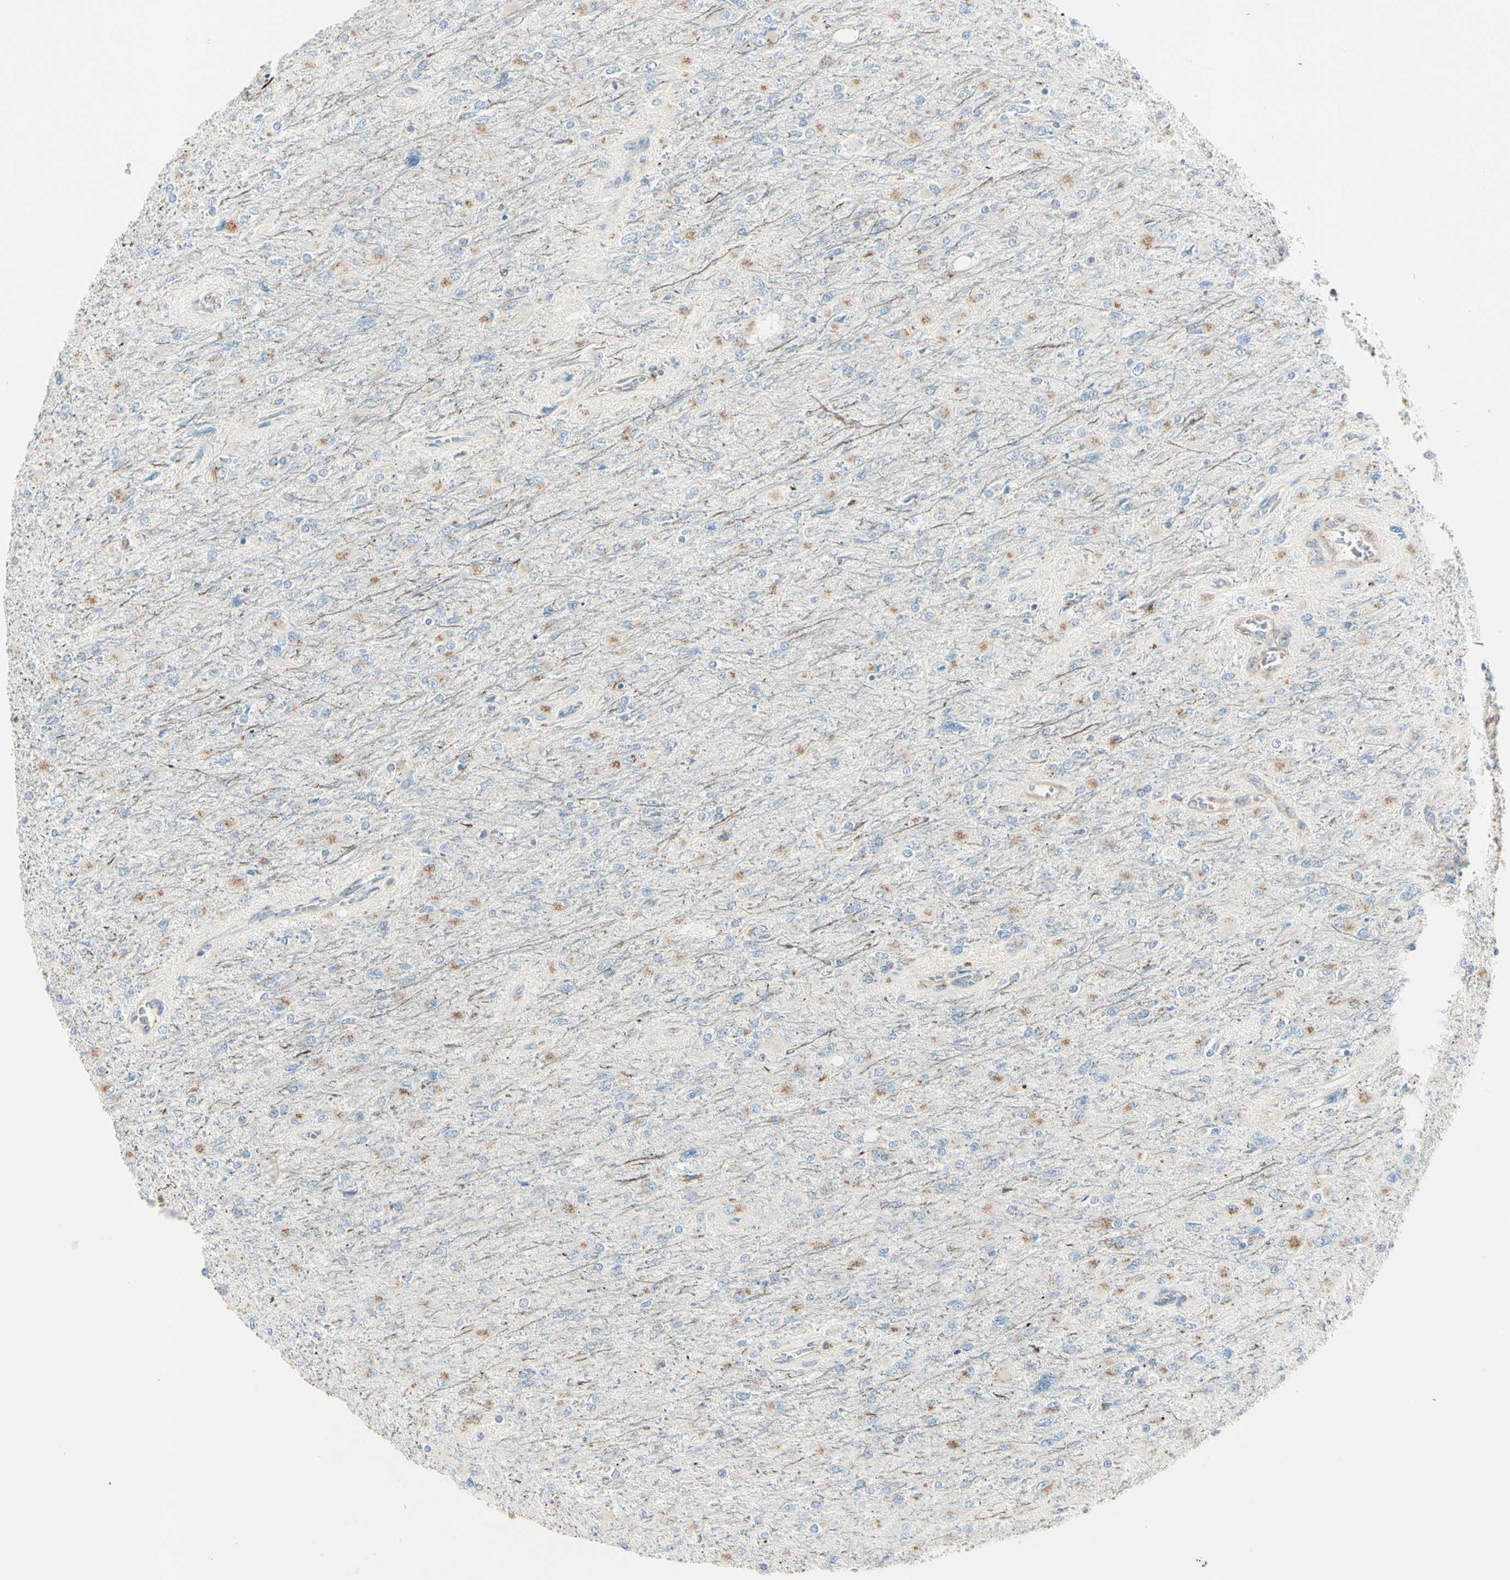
{"staining": {"intensity": "moderate", "quantity": "<25%", "location": "cytoplasmic/membranous"}, "tissue": "glioma", "cell_type": "Tumor cells", "image_type": "cancer", "snomed": [{"axis": "morphology", "description": "Glioma, malignant, High grade"}, {"axis": "topography", "description": "Cerebral cortex"}], "caption": "Glioma stained for a protein (brown) demonstrates moderate cytoplasmic/membranous positive expression in approximately <25% of tumor cells.", "gene": "ABCA3", "patient": {"sex": "female", "age": 36}}